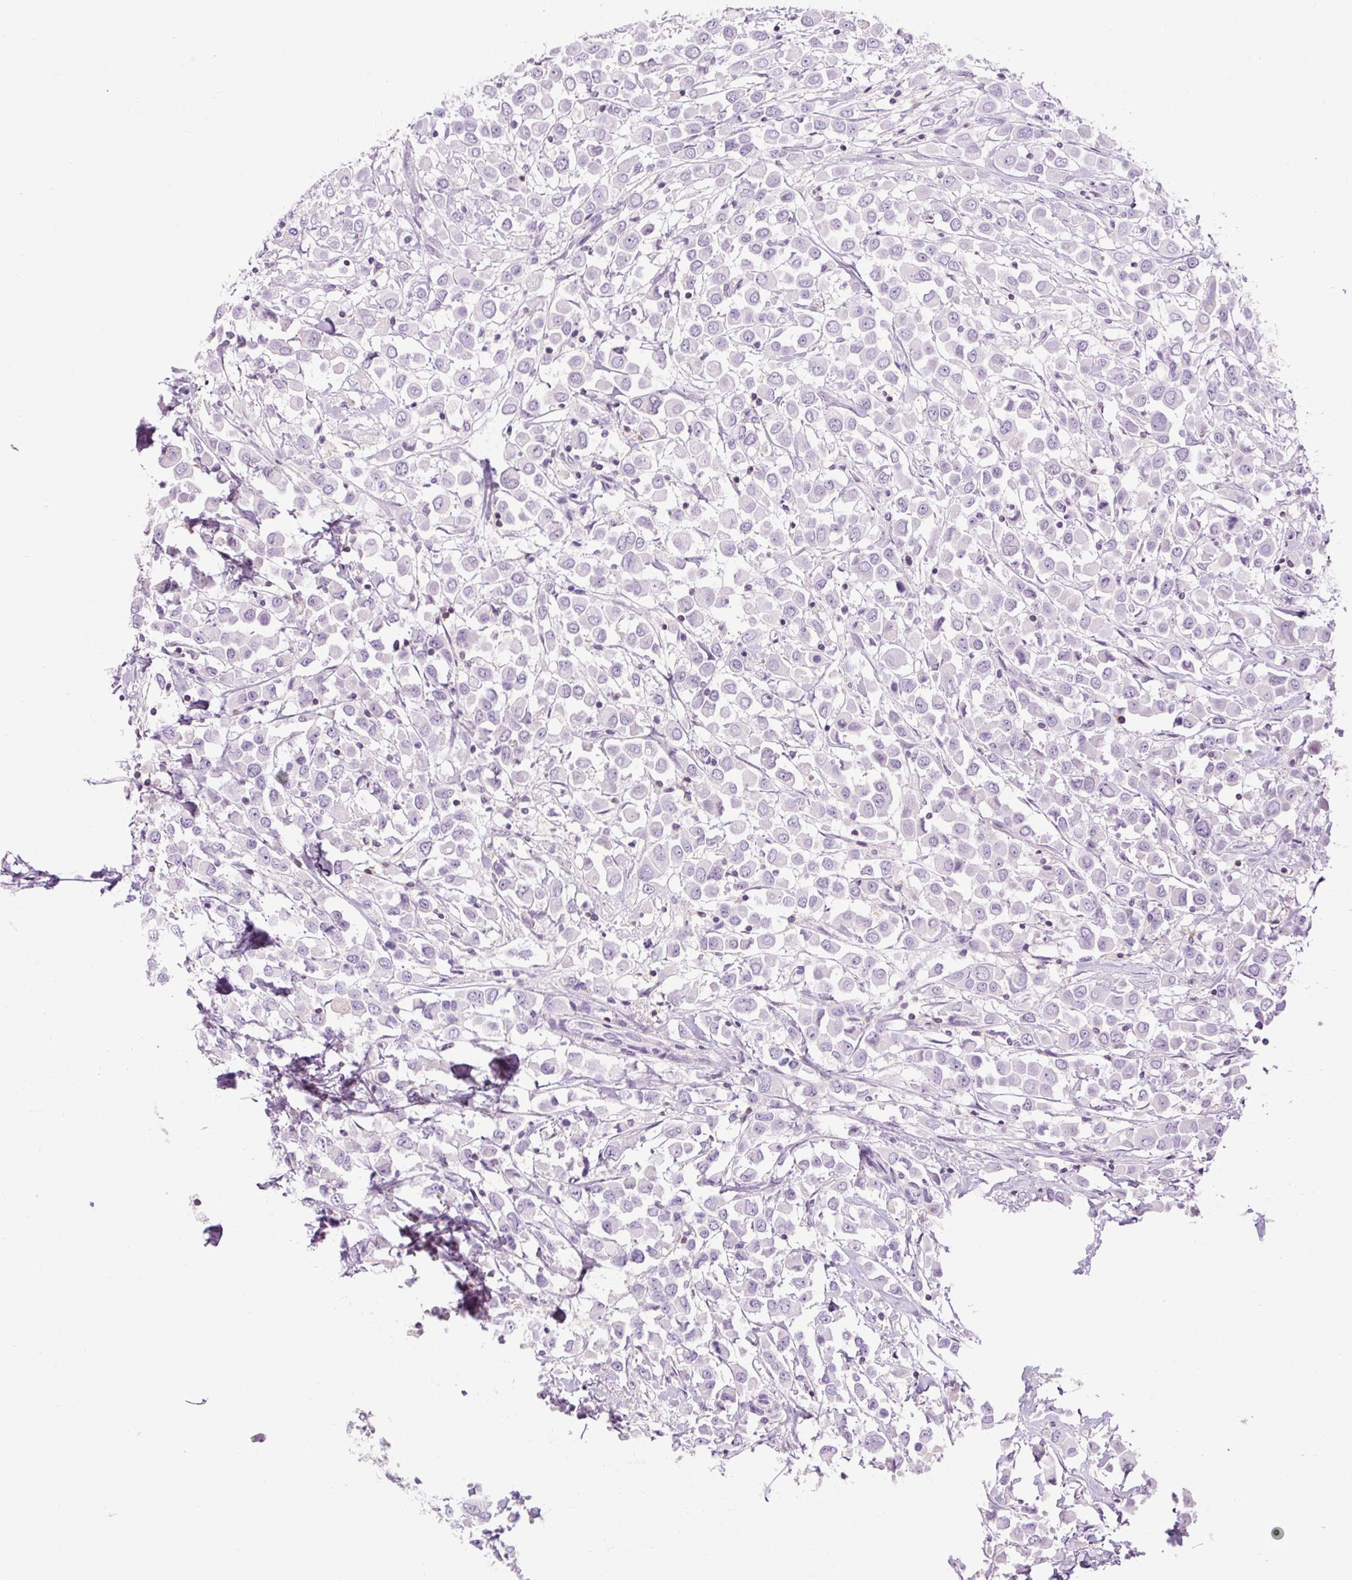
{"staining": {"intensity": "negative", "quantity": "none", "location": "none"}, "tissue": "breast cancer", "cell_type": "Tumor cells", "image_type": "cancer", "snomed": [{"axis": "morphology", "description": "Duct carcinoma"}, {"axis": "topography", "description": "Breast"}], "caption": "This is an IHC histopathology image of breast cancer (invasive ductal carcinoma). There is no expression in tumor cells.", "gene": "TIGD2", "patient": {"sex": "female", "age": 61}}